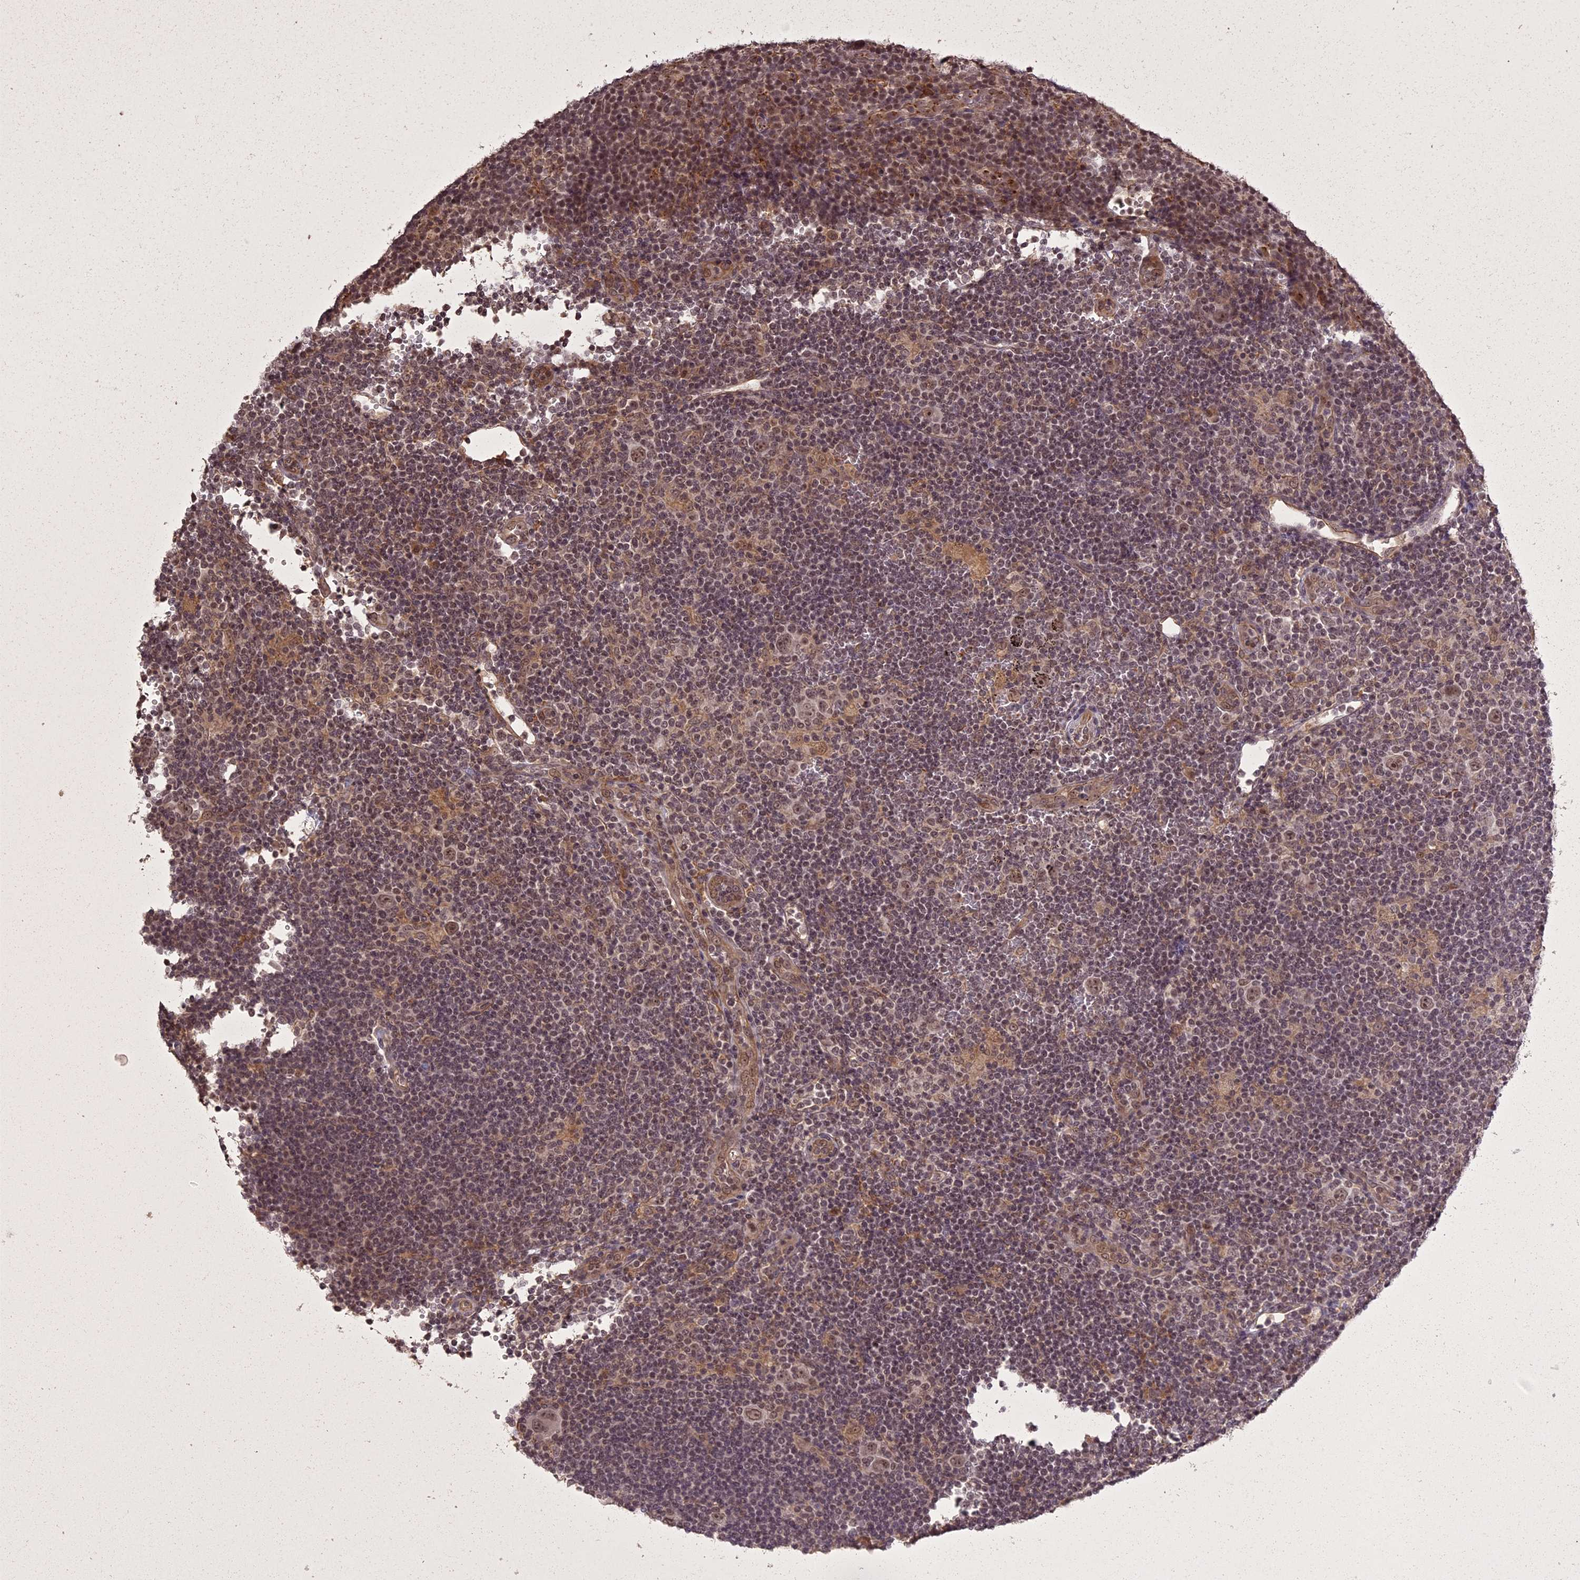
{"staining": {"intensity": "moderate", "quantity": ">75%", "location": "nuclear"}, "tissue": "lymphoma", "cell_type": "Tumor cells", "image_type": "cancer", "snomed": [{"axis": "morphology", "description": "Hodgkin's disease, NOS"}, {"axis": "topography", "description": "Lymph node"}], "caption": "Hodgkin's disease stained with a brown dye exhibits moderate nuclear positive staining in about >75% of tumor cells.", "gene": "ING5", "patient": {"sex": "female", "age": 57}}